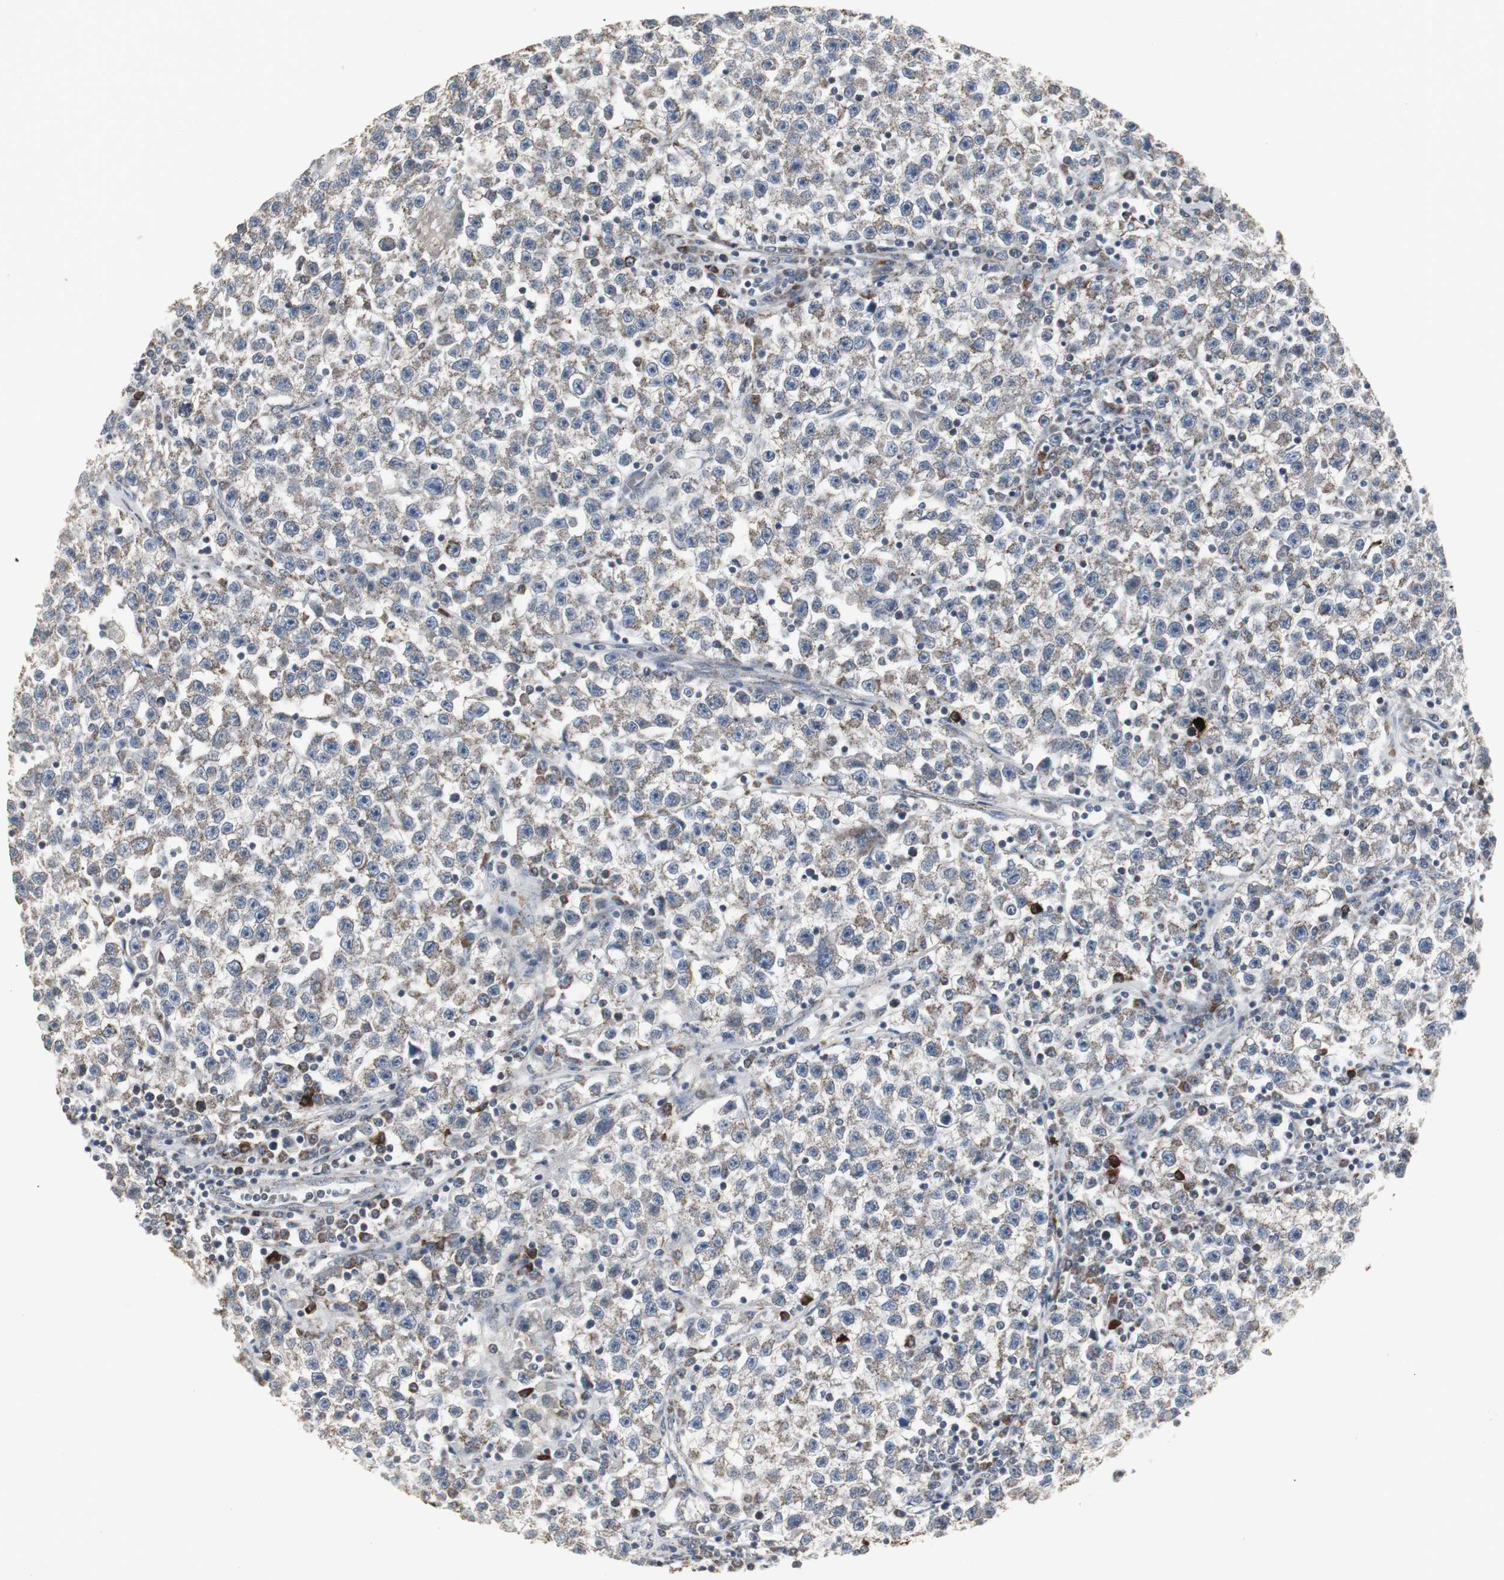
{"staining": {"intensity": "weak", "quantity": ">75%", "location": "cytoplasmic/membranous"}, "tissue": "testis cancer", "cell_type": "Tumor cells", "image_type": "cancer", "snomed": [{"axis": "morphology", "description": "Seminoma, NOS"}, {"axis": "topography", "description": "Testis"}], "caption": "The histopathology image shows staining of testis cancer (seminoma), revealing weak cytoplasmic/membranous protein staining (brown color) within tumor cells. (brown staining indicates protein expression, while blue staining denotes nuclei).", "gene": "ACAA1", "patient": {"sex": "male", "age": 22}}